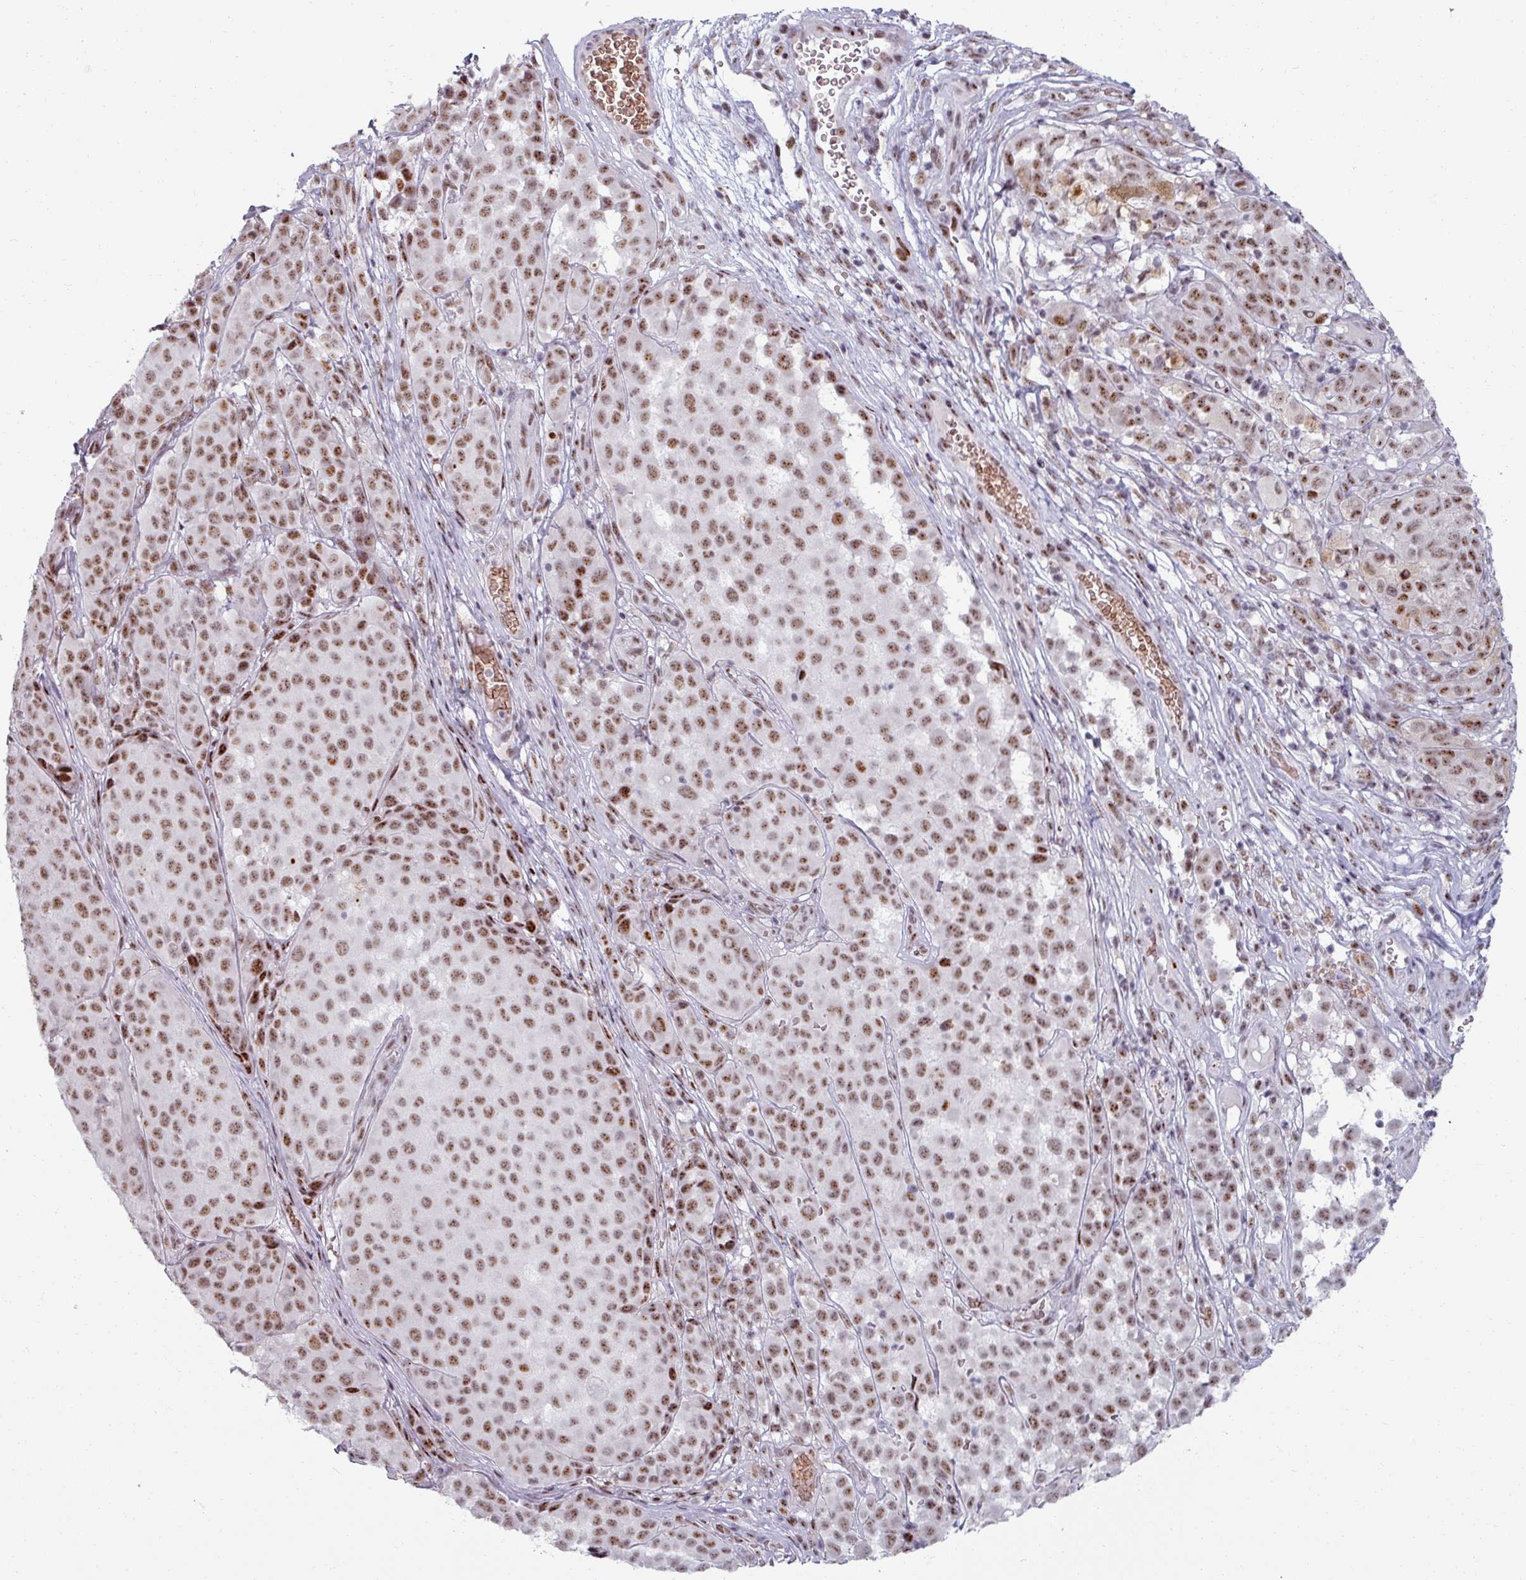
{"staining": {"intensity": "moderate", "quantity": ">75%", "location": "nuclear"}, "tissue": "melanoma", "cell_type": "Tumor cells", "image_type": "cancer", "snomed": [{"axis": "morphology", "description": "Malignant melanoma, NOS"}, {"axis": "topography", "description": "Skin"}], "caption": "Immunohistochemistry (IHC) staining of melanoma, which demonstrates medium levels of moderate nuclear staining in about >75% of tumor cells indicating moderate nuclear protein expression. The staining was performed using DAB (brown) for protein detection and nuclei were counterstained in hematoxylin (blue).", "gene": "NCOR1", "patient": {"sex": "male", "age": 64}}